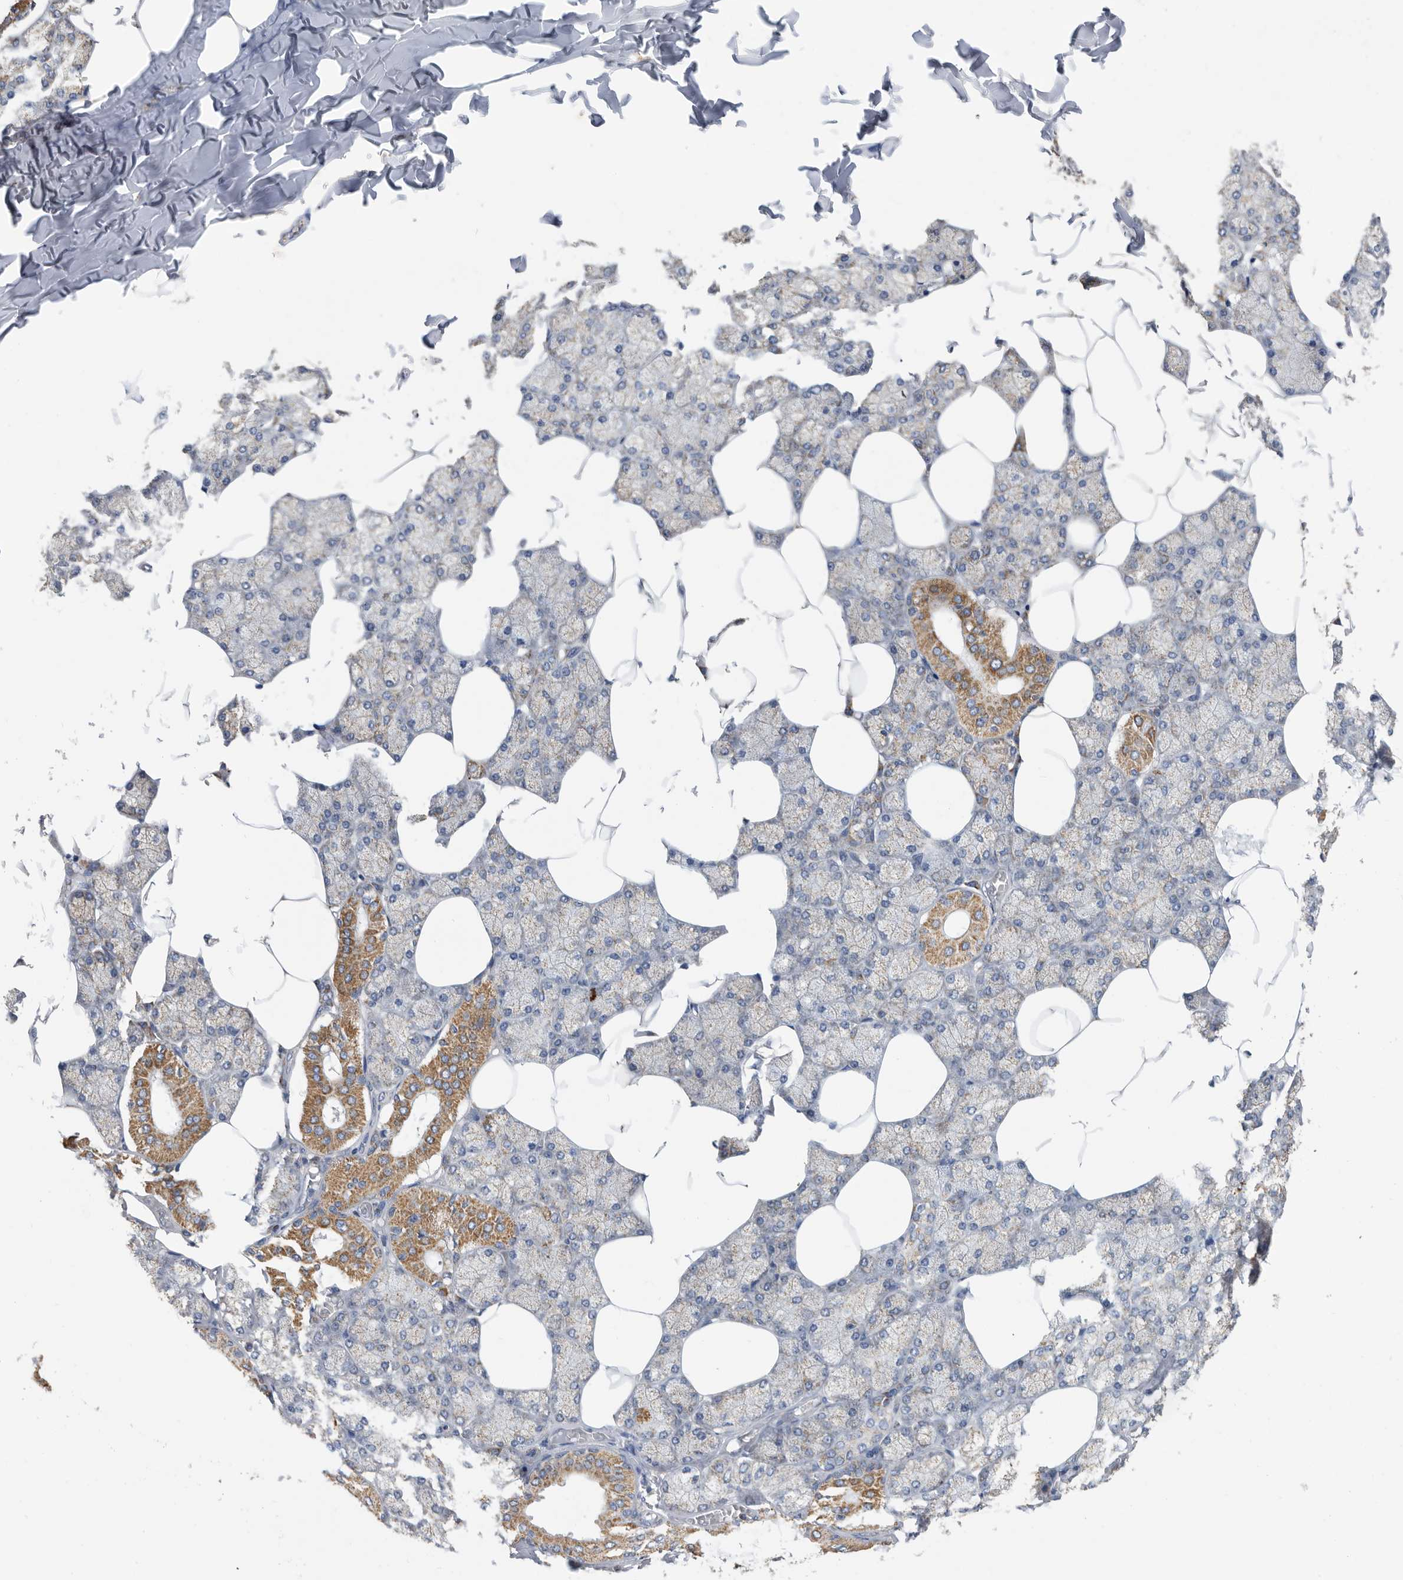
{"staining": {"intensity": "moderate", "quantity": "25%-75%", "location": "cytoplasmic/membranous"}, "tissue": "salivary gland", "cell_type": "Glandular cells", "image_type": "normal", "snomed": [{"axis": "morphology", "description": "Normal tissue, NOS"}, {"axis": "topography", "description": "Salivary gland"}], "caption": "Moderate cytoplasmic/membranous positivity for a protein is seen in about 25%-75% of glandular cells of benign salivary gland using immunohistochemistry.", "gene": "WFDC1", "patient": {"sex": "male", "age": 62}}